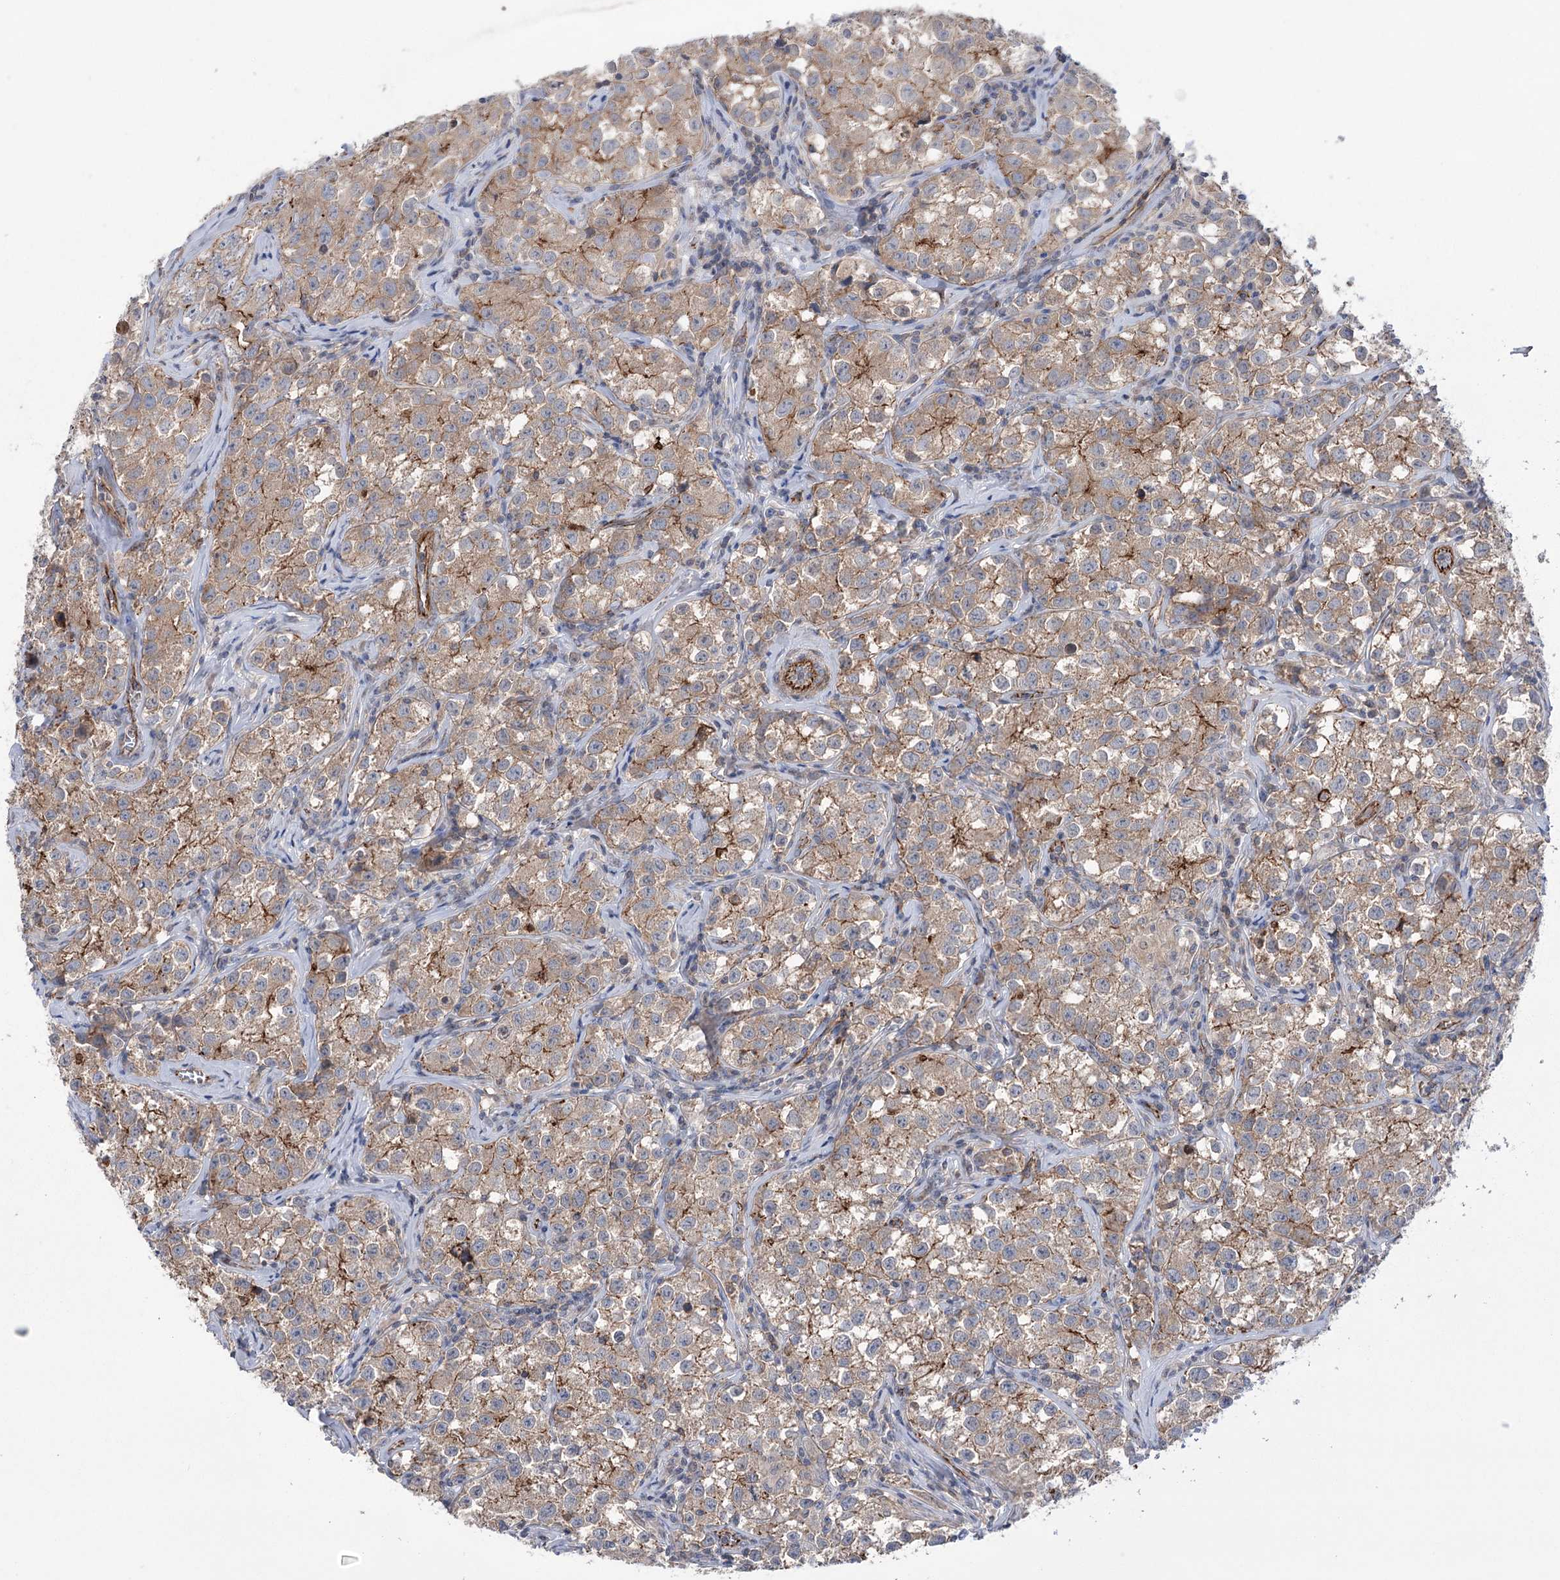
{"staining": {"intensity": "moderate", "quantity": "25%-75%", "location": "cytoplasmic/membranous"}, "tissue": "testis cancer", "cell_type": "Tumor cells", "image_type": "cancer", "snomed": [{"axis": "morphology", "description": "Seminoma, NOS"}, {"axis": "morphology", "description": "Carcinoma, Embryonal, NOS"}, {"axis": "topography", "description": "Testis"}], "caption": "IHC staining of testis cancer, which exhibits medium levels of moderate cytoplasmic/membranous positivity in approximately 25%-75% of tumor cells indicating moderate cytoplasmic/membranous protein staining. The staining was performed using DAB (brown) for protein detection and nuclei were counterstained in hematoxylin (blue).", "gene": "TRIM71", "patient": {"sex": "male", "age": 43}}